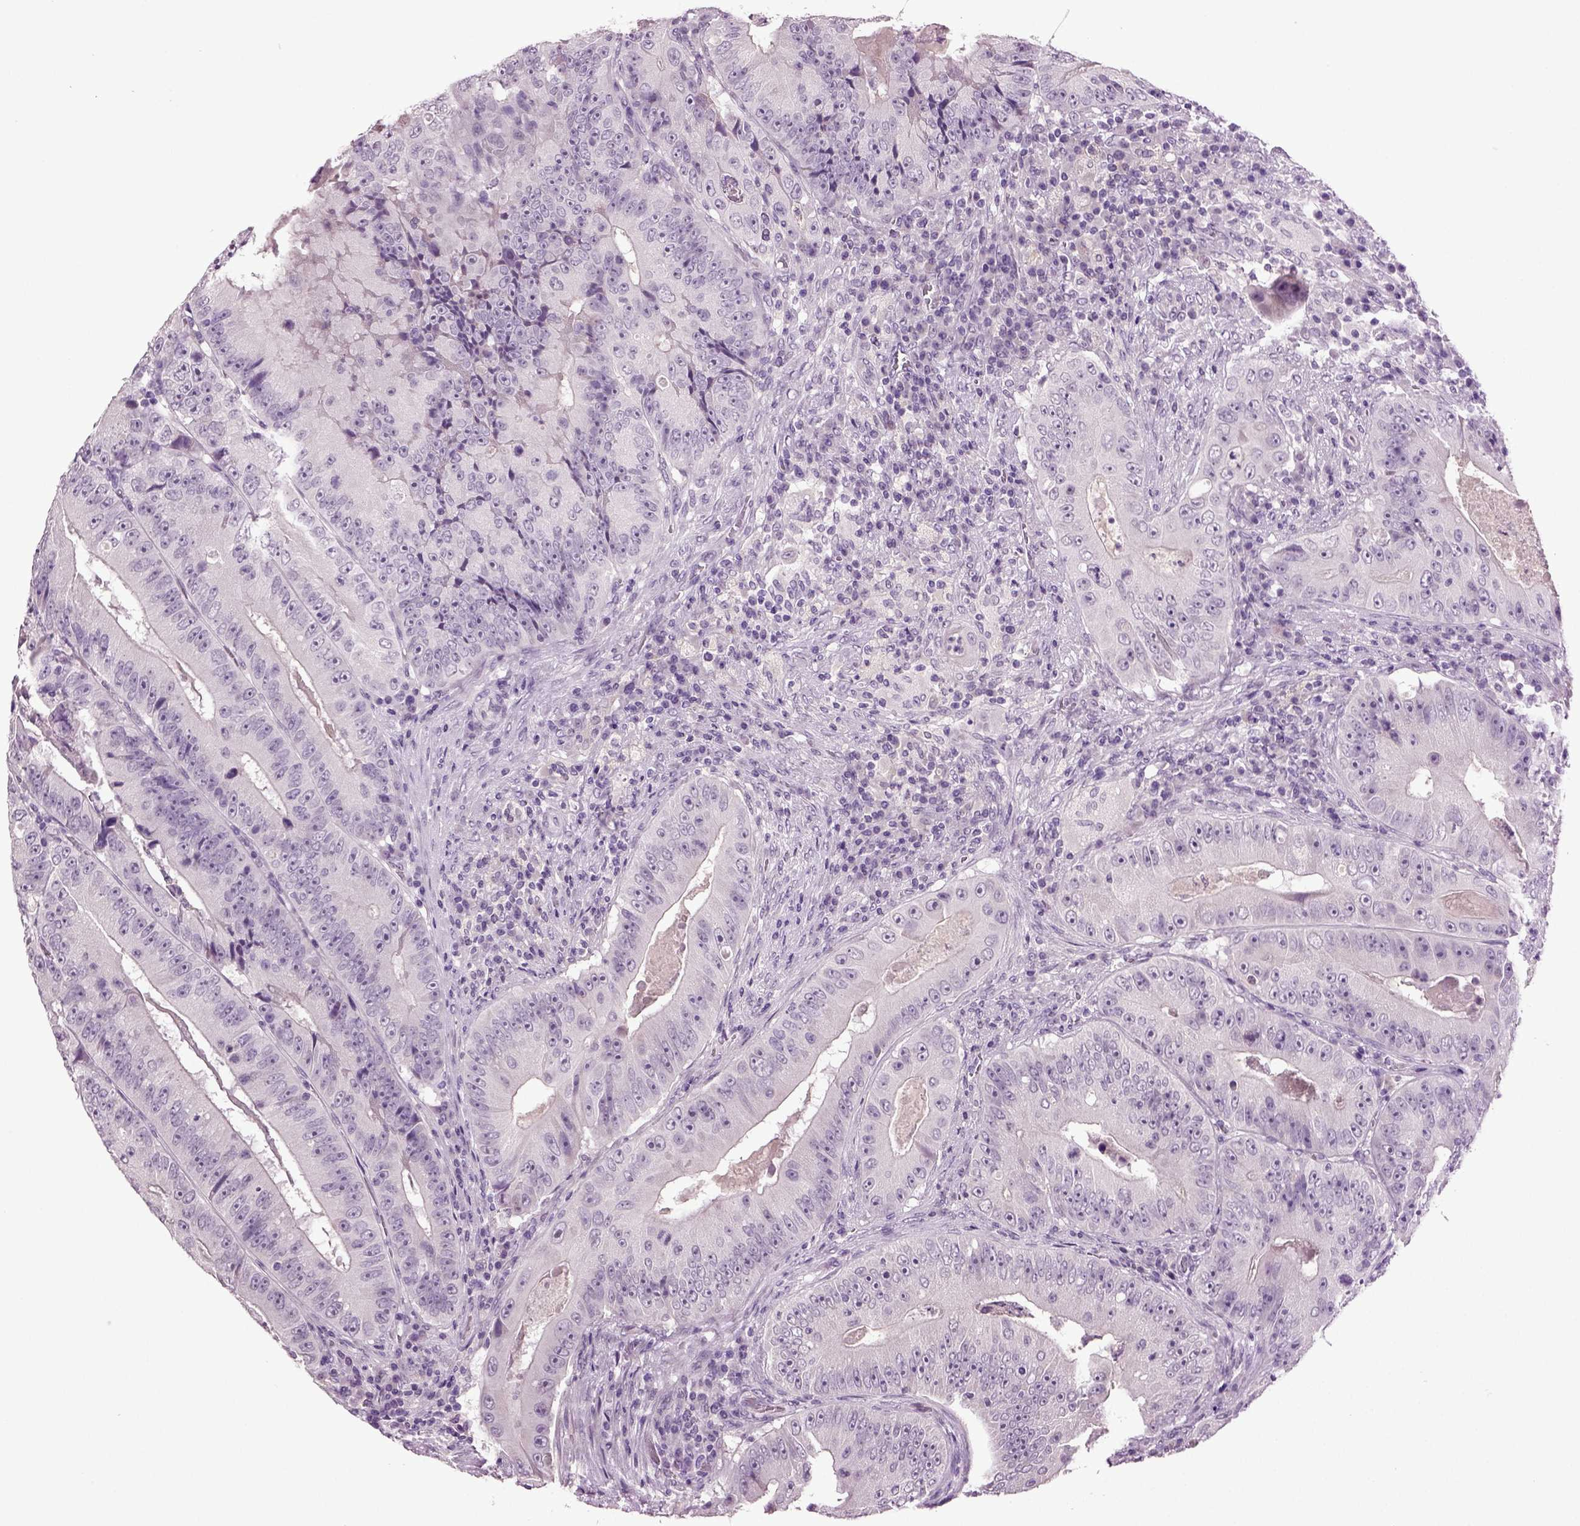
{"staining": {"intensity": "negative", "quantity": "none", "location": "none"}, "tissue": "colorectal cancer", "cell_type": "Tumor cells", "image_type": "cancer", "snomed": [{"axis": "morphology", "description": "Adenocarcinoma, NOS"}, {"axis": "topography", "description": "Colon"}], "caption": "High magnification brightfield microscopy of adenocarcinoma (colorectal) stained with DAB (3,3'-diaminobenzidine) (brown) and counterstained with hematoxylin (blue): tumor cells show no significant staining.", "gene": "SLC17A6", "patient": {"sex": "female", "age": 86}}